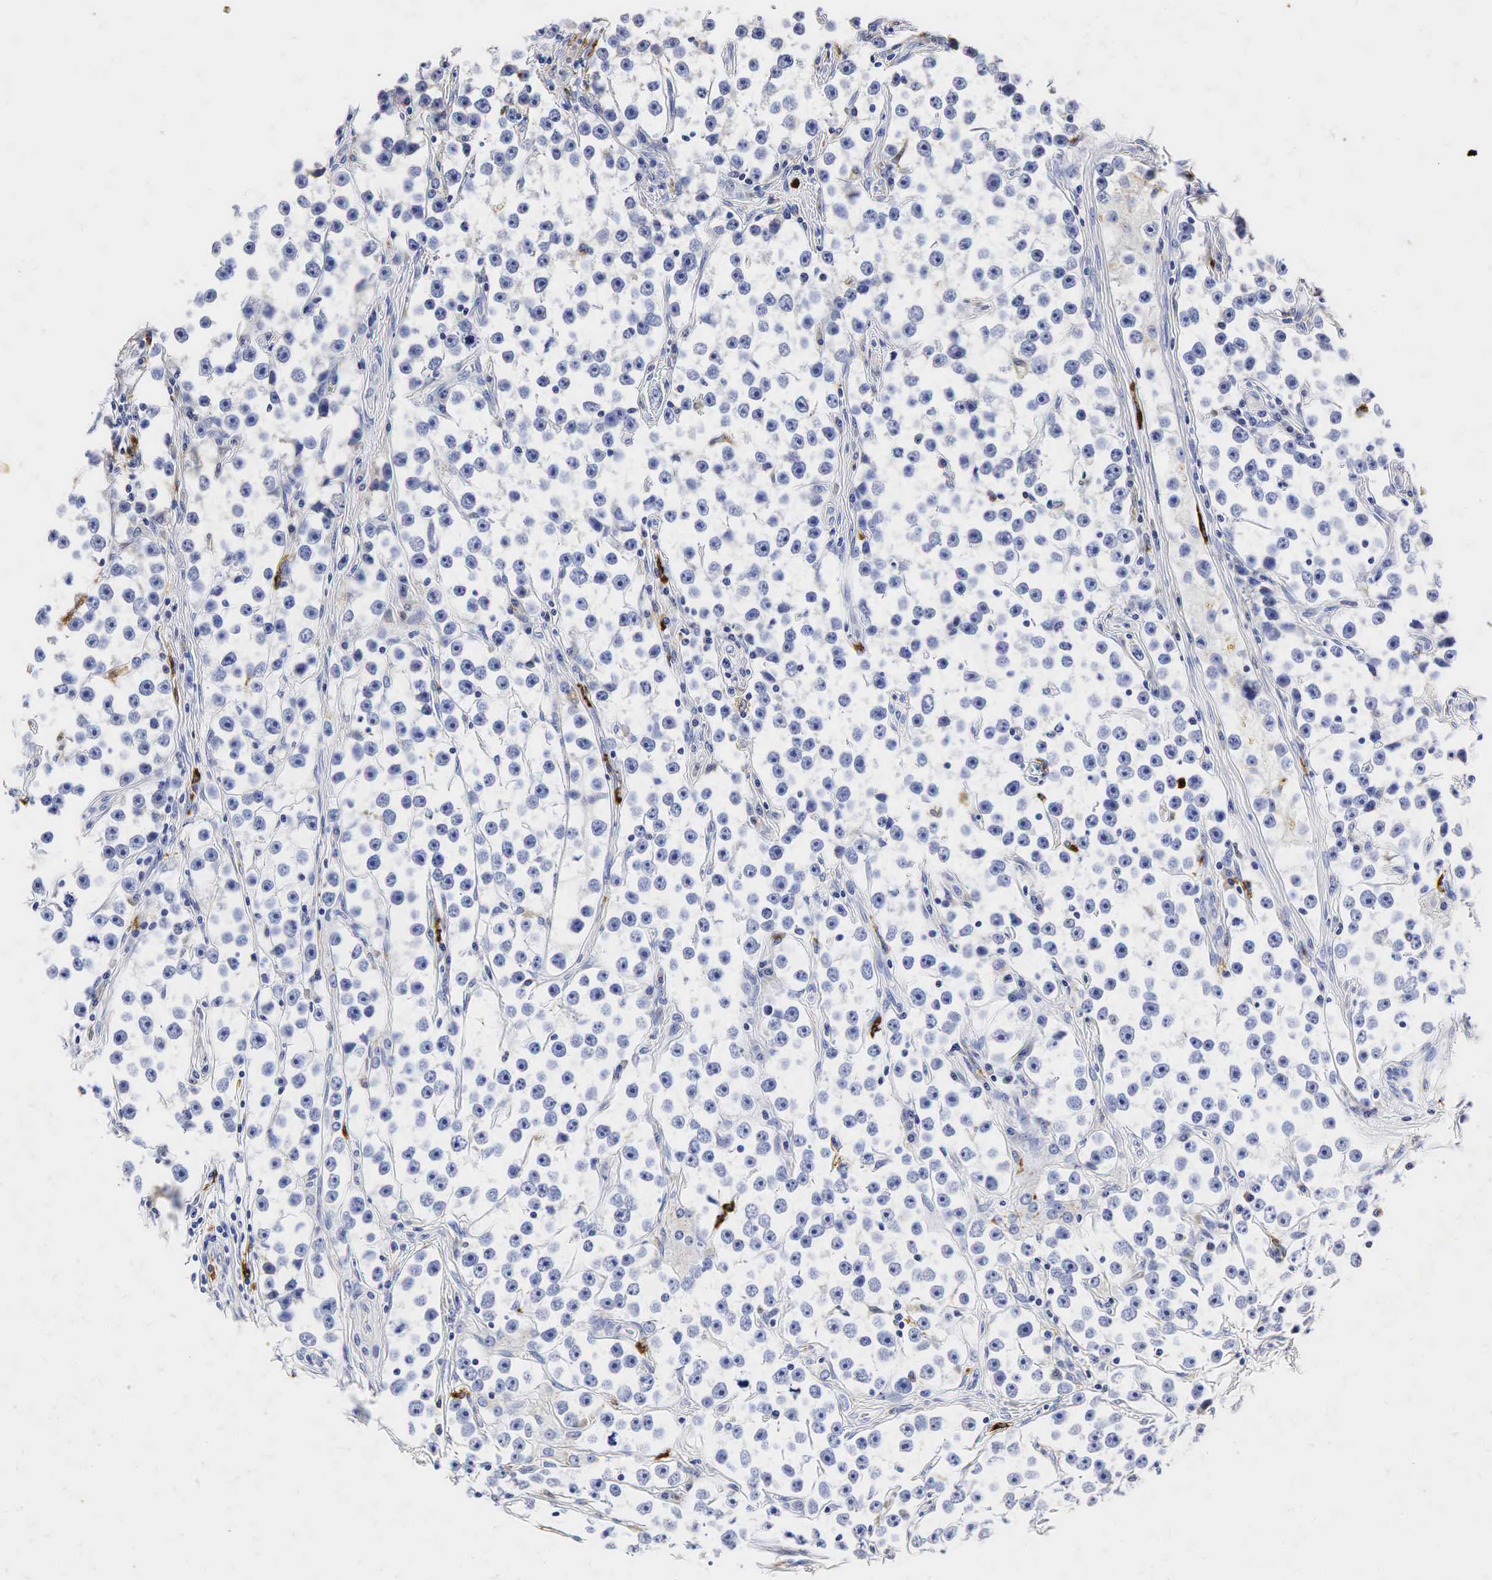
{"staining": {"intensity": "negative", "quantity": "none", "location": "none"}, "tissue": "testis cancer", "cell_type": "Tumor cells", "image_type": "cancer", "snomed": [{"axis": "morphology", "description": "Seminoma, NOS"}, {"axis": "topography", "description": "Testis"}], "caption": "Immunohistochemistry image of neoplastic tissue: testis cancer stained with DAB (3,3'-diaminobenzidine) reveals no significant protein staining in tumor cells.", "gene": "LYZ", "patient": {"sex": "male", "age": 32}}